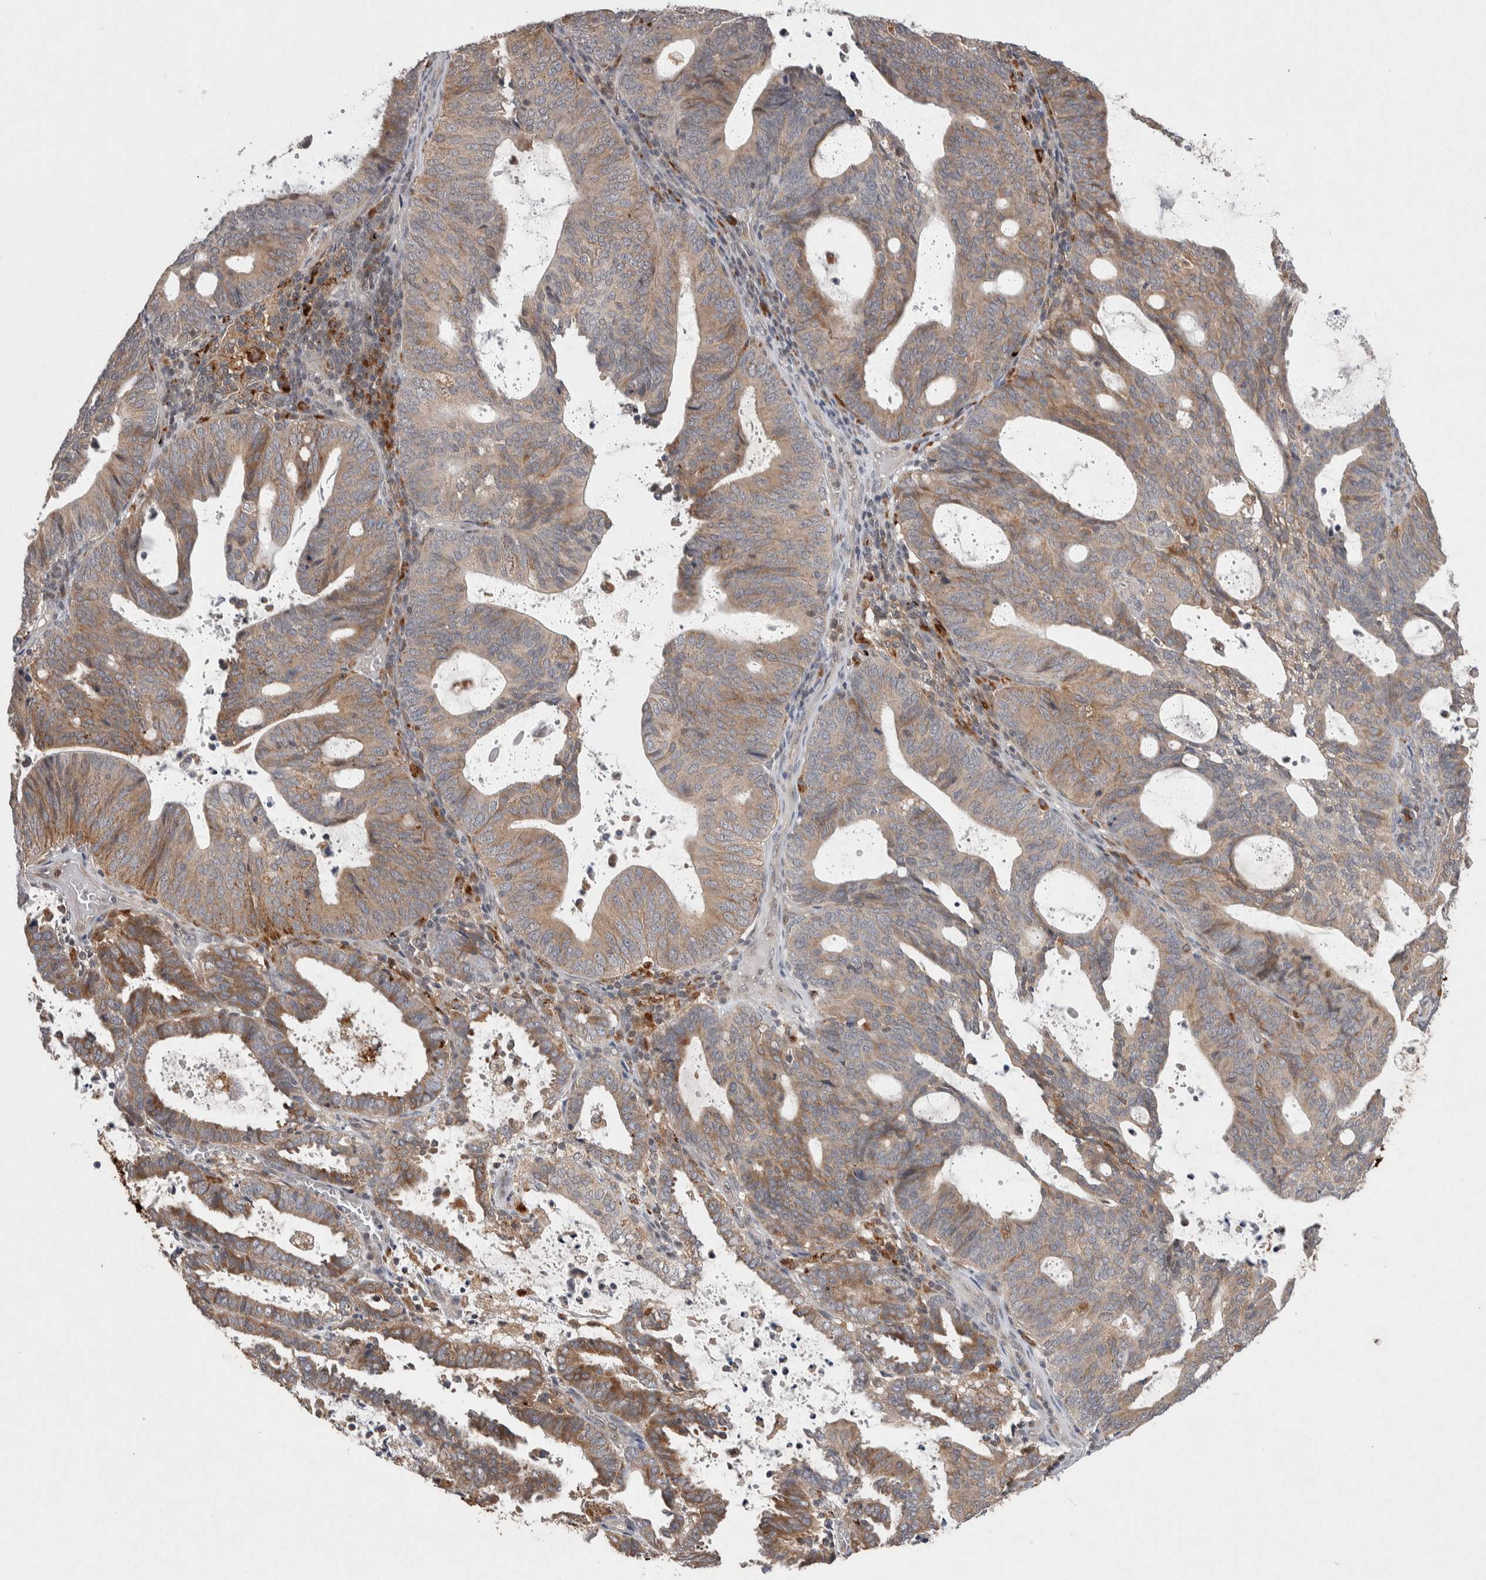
{"staining": {"intensity": "moderate", "quantity": ">75%", "location": "cytoplasmic/membranous"}, "tissue": "endometrial cancer", "cell_type": "Tumor cells", "image_type": "cancer", "snomed": [{"axis": "morphology", "description": "Adenocarcinoma, NOS"}, {"axis": "topography", "description": "Uterus"}], "caption": "High-magnification brightfield microscopy of endometrial adenocarcinoma stained with DAB (3,3'-diaminobenzidine) (brown) and counterstained with hematoxylin (blue). tumor cells exhibit moderate cytoplasmic/membranous positivity is identified in approximately>75% of cells.", "gene": "KCNK1", "patient": {"sex": "female", "age": 83}}